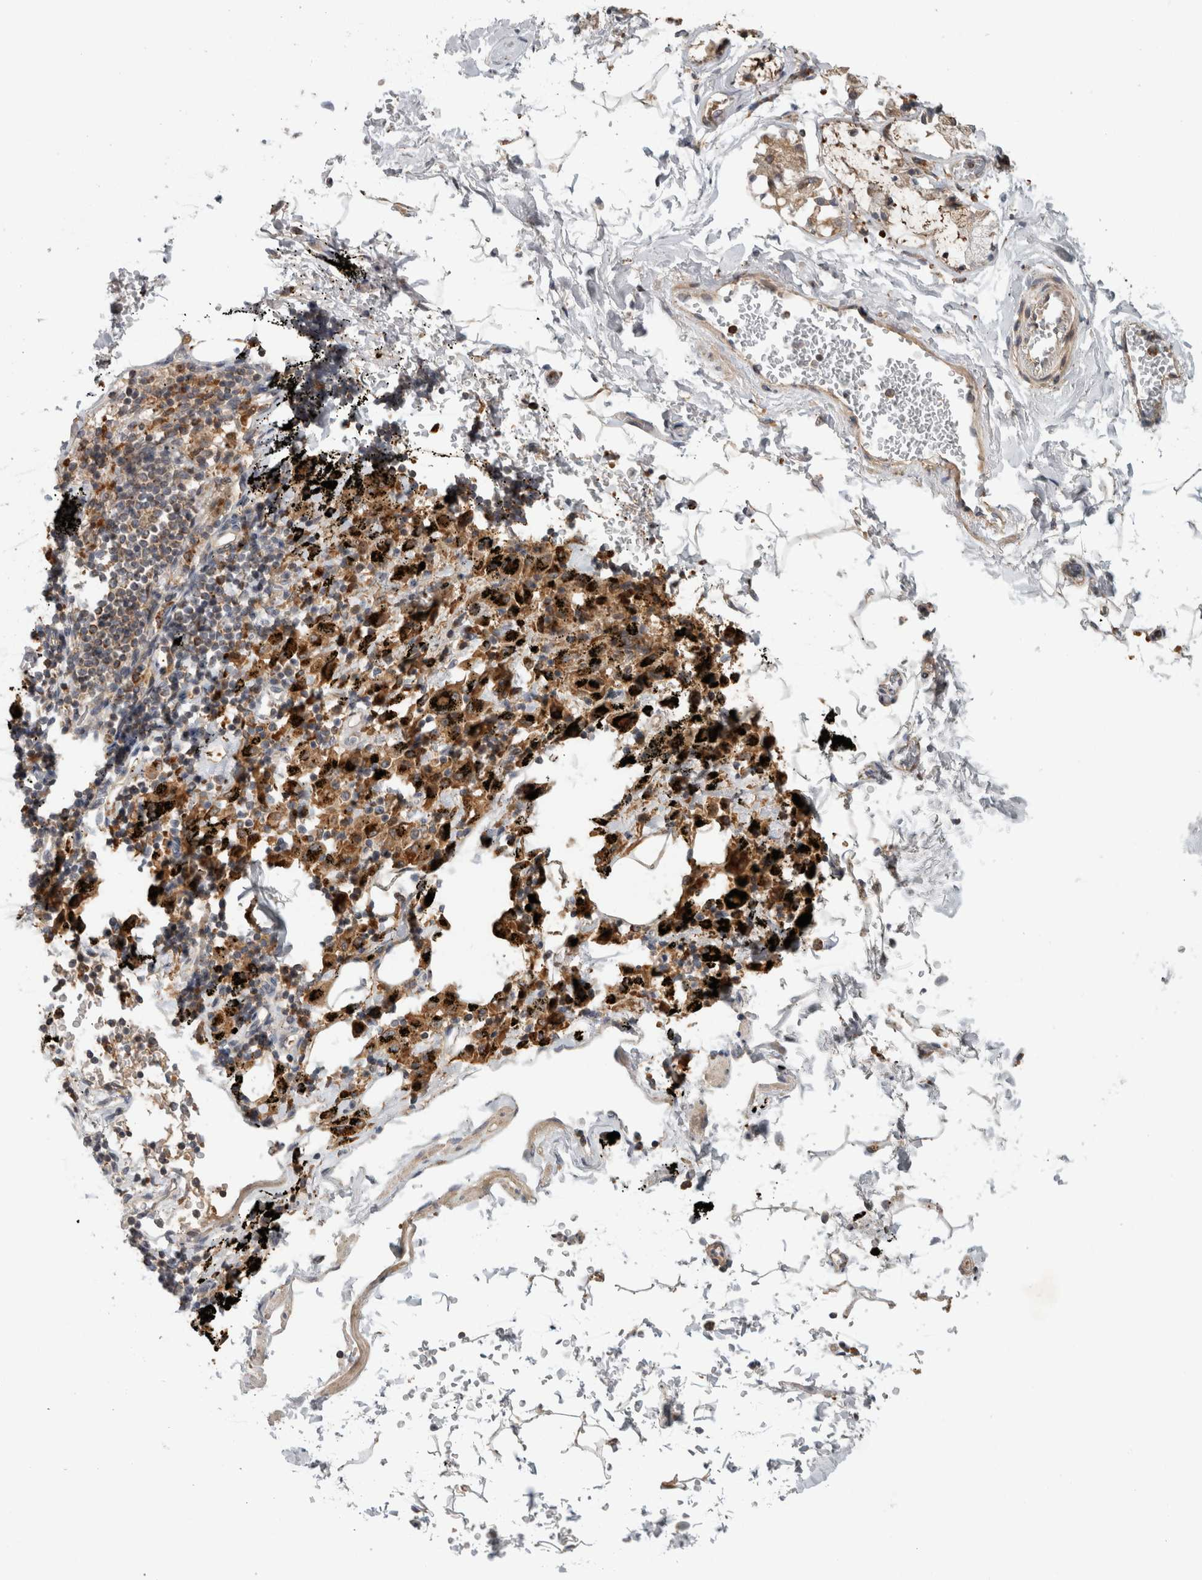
{"staining": {"intensity": "negative", "quantity": "none", "location": "none"}, "tissue": "adipose tissue", "cell_type": "Adipocytes", "image_type": "normal", "snomed": [{"axis": "morphology", "description": "Normal tissue, NOS"}, {"axis": "topography", "description": "Cartilage tissue"}, {"axis": "topography", "description": "Lung"}], "caption": "Adipose tissue was stained to show a protein in brown. There is no significant expression in adipocytes.", "gene": "ADGRL3", "patient": {"sex": "female", "age": 77}}